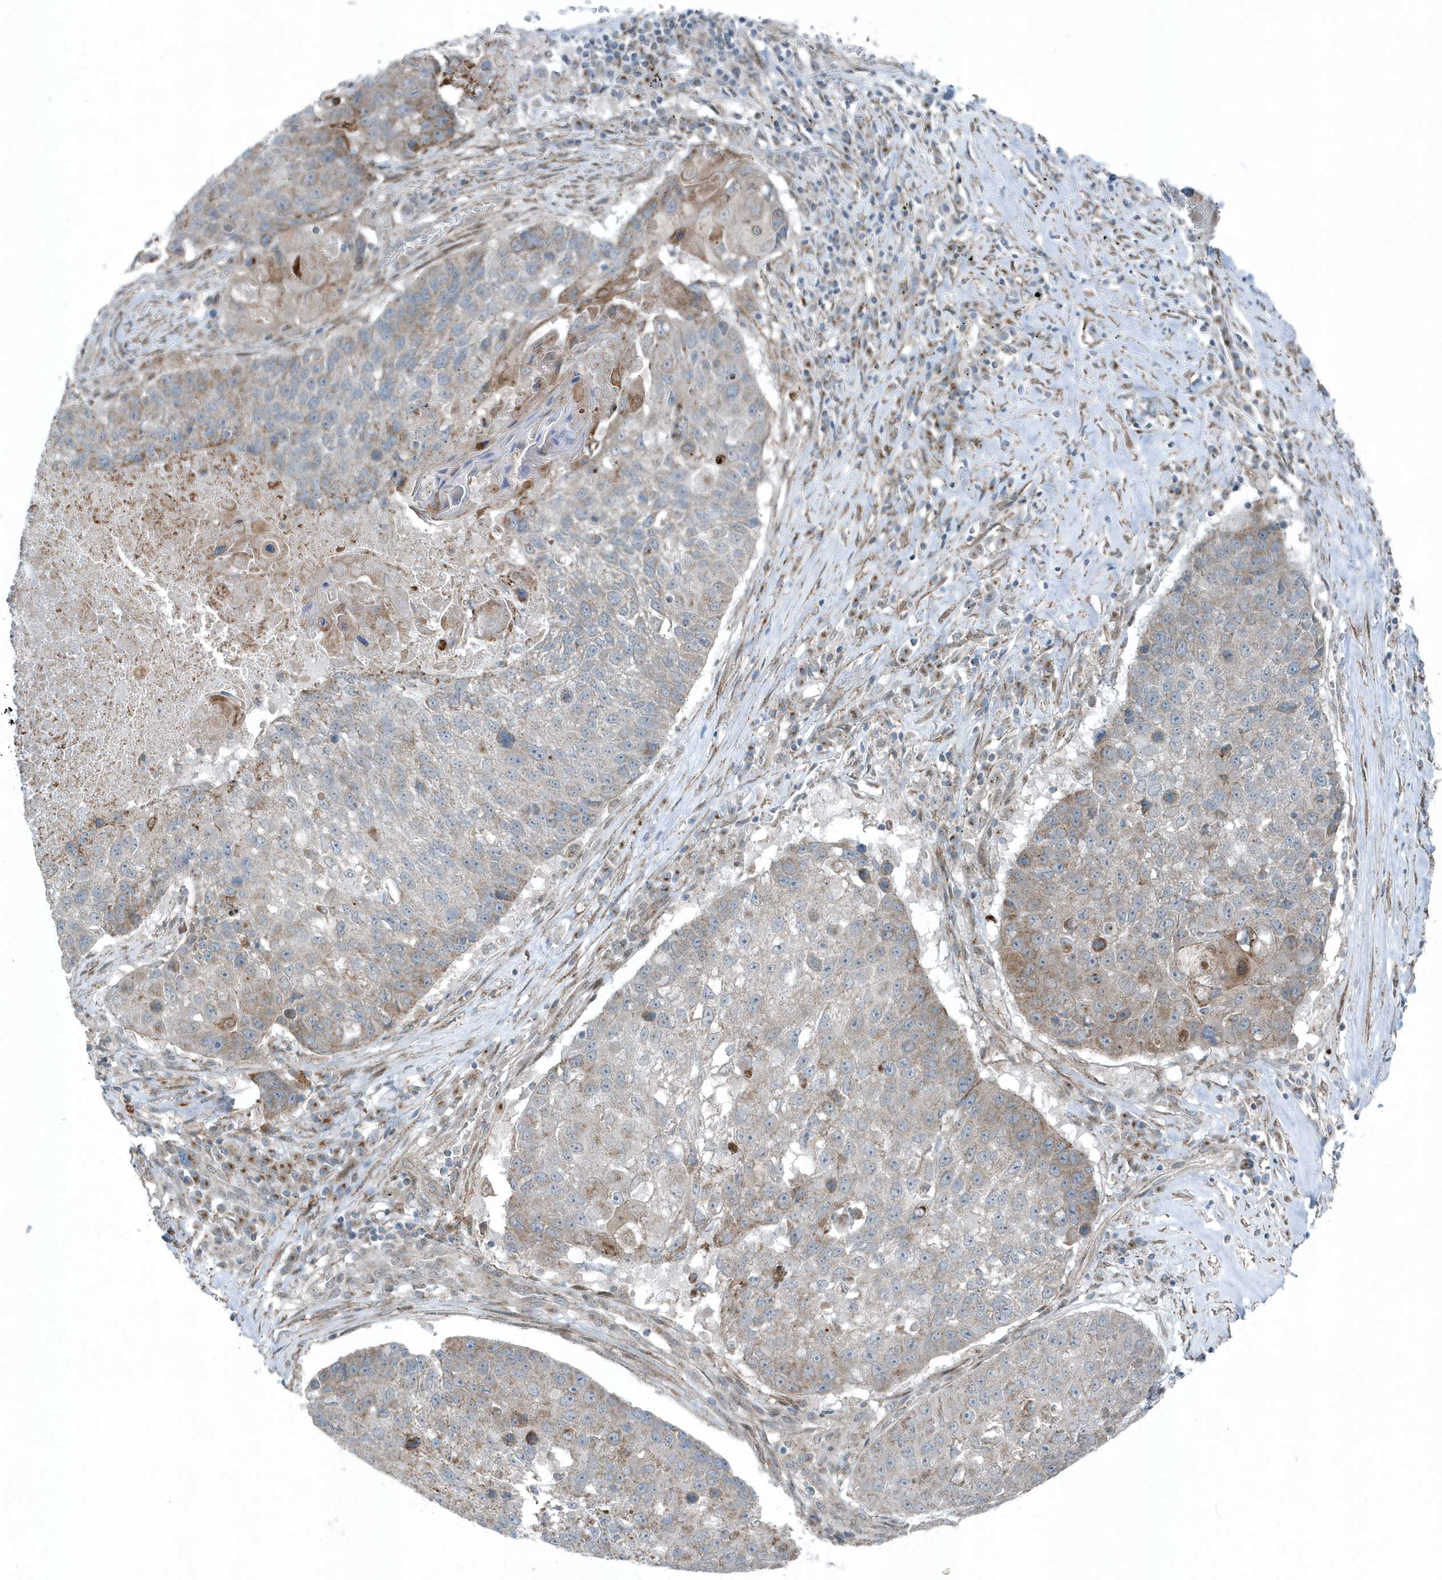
{"staining": {"intensity": "moderate", "quantity": "<25%", "location": "cytoplasmic/membranous"}, "tissue": "lung cancer", "cell_type": "Tumor cells", "image_type": "cancer", "snomed": [{"axis": "morphology", "description": "Squamous cell carcinoma, NOS"}, {"axis": "topography", "description": "Lung"}], "caption": "High-power microscopy captured an immunohistochemistry (IHC) micrograph of lung cancer (squamous cell carcinoma), revealing moderate cytoplasmic/membranous expression in approximately <25% of tumor cells.", "gene": "GCC2", "patient": {"sex": "male", "age": 61}}